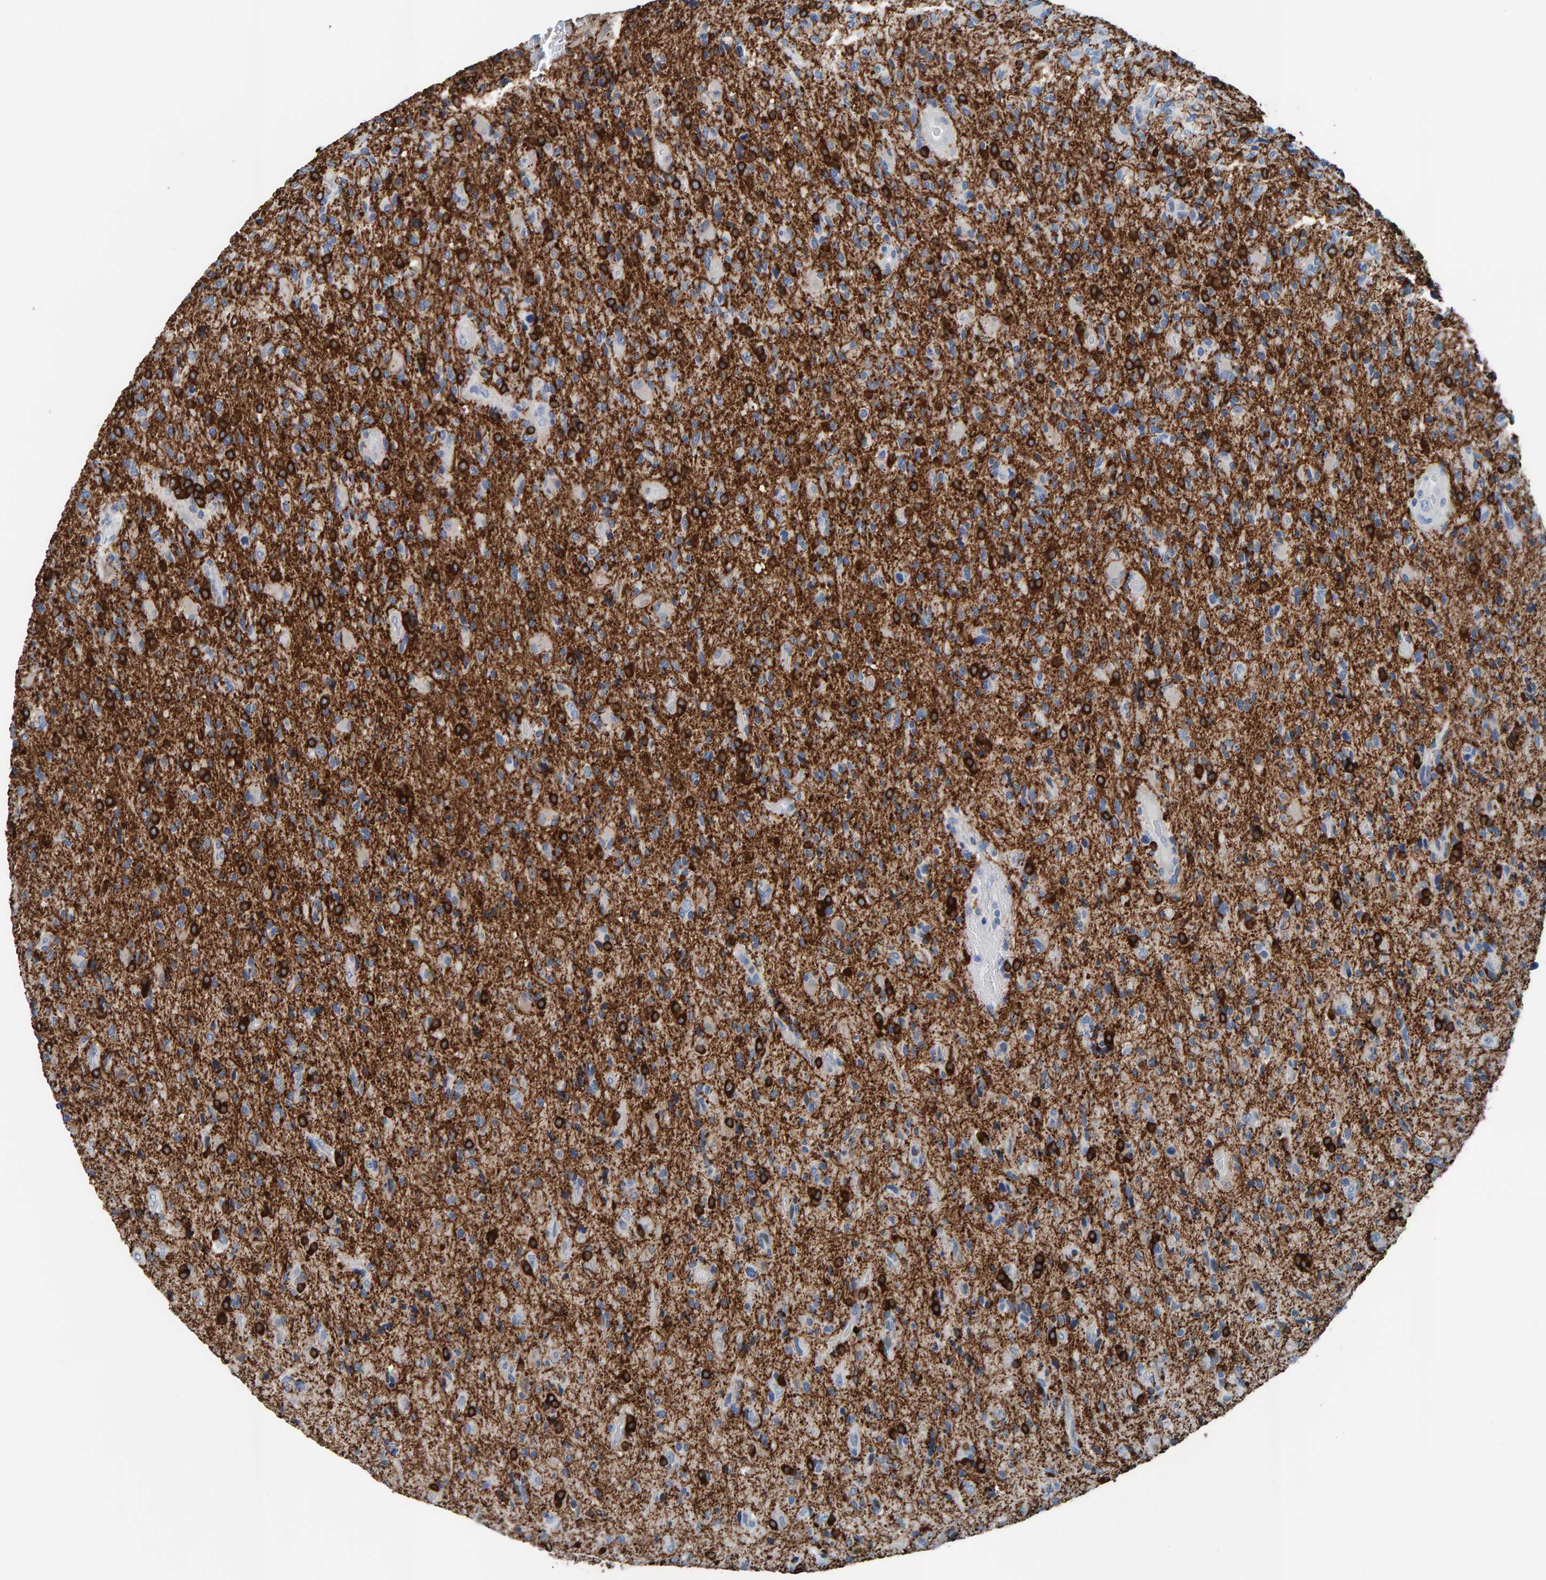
{"staining": {"intensity": "strong", "quantity": "25%-75%", "location": "cytoplasmic/membranous"}, "tissue": "glioma", "cell_type": "Tumor cells", "image_type": "cancer", "snomed": [{"axis": "morphology", "description": "Glioma, malignant, High grade"}, {"axis": "topography", "description": "Brain"}], "caption": "IHC (DAB (3,3'-diaminobenzidine)) staining of human malignant high-grade glioma reveals strong cytoplasmic/membranous protein expression in approximately 25%-75% of tumor cells.", "gene": "CNP", "patient": {"sex": "male", "age": 72}}